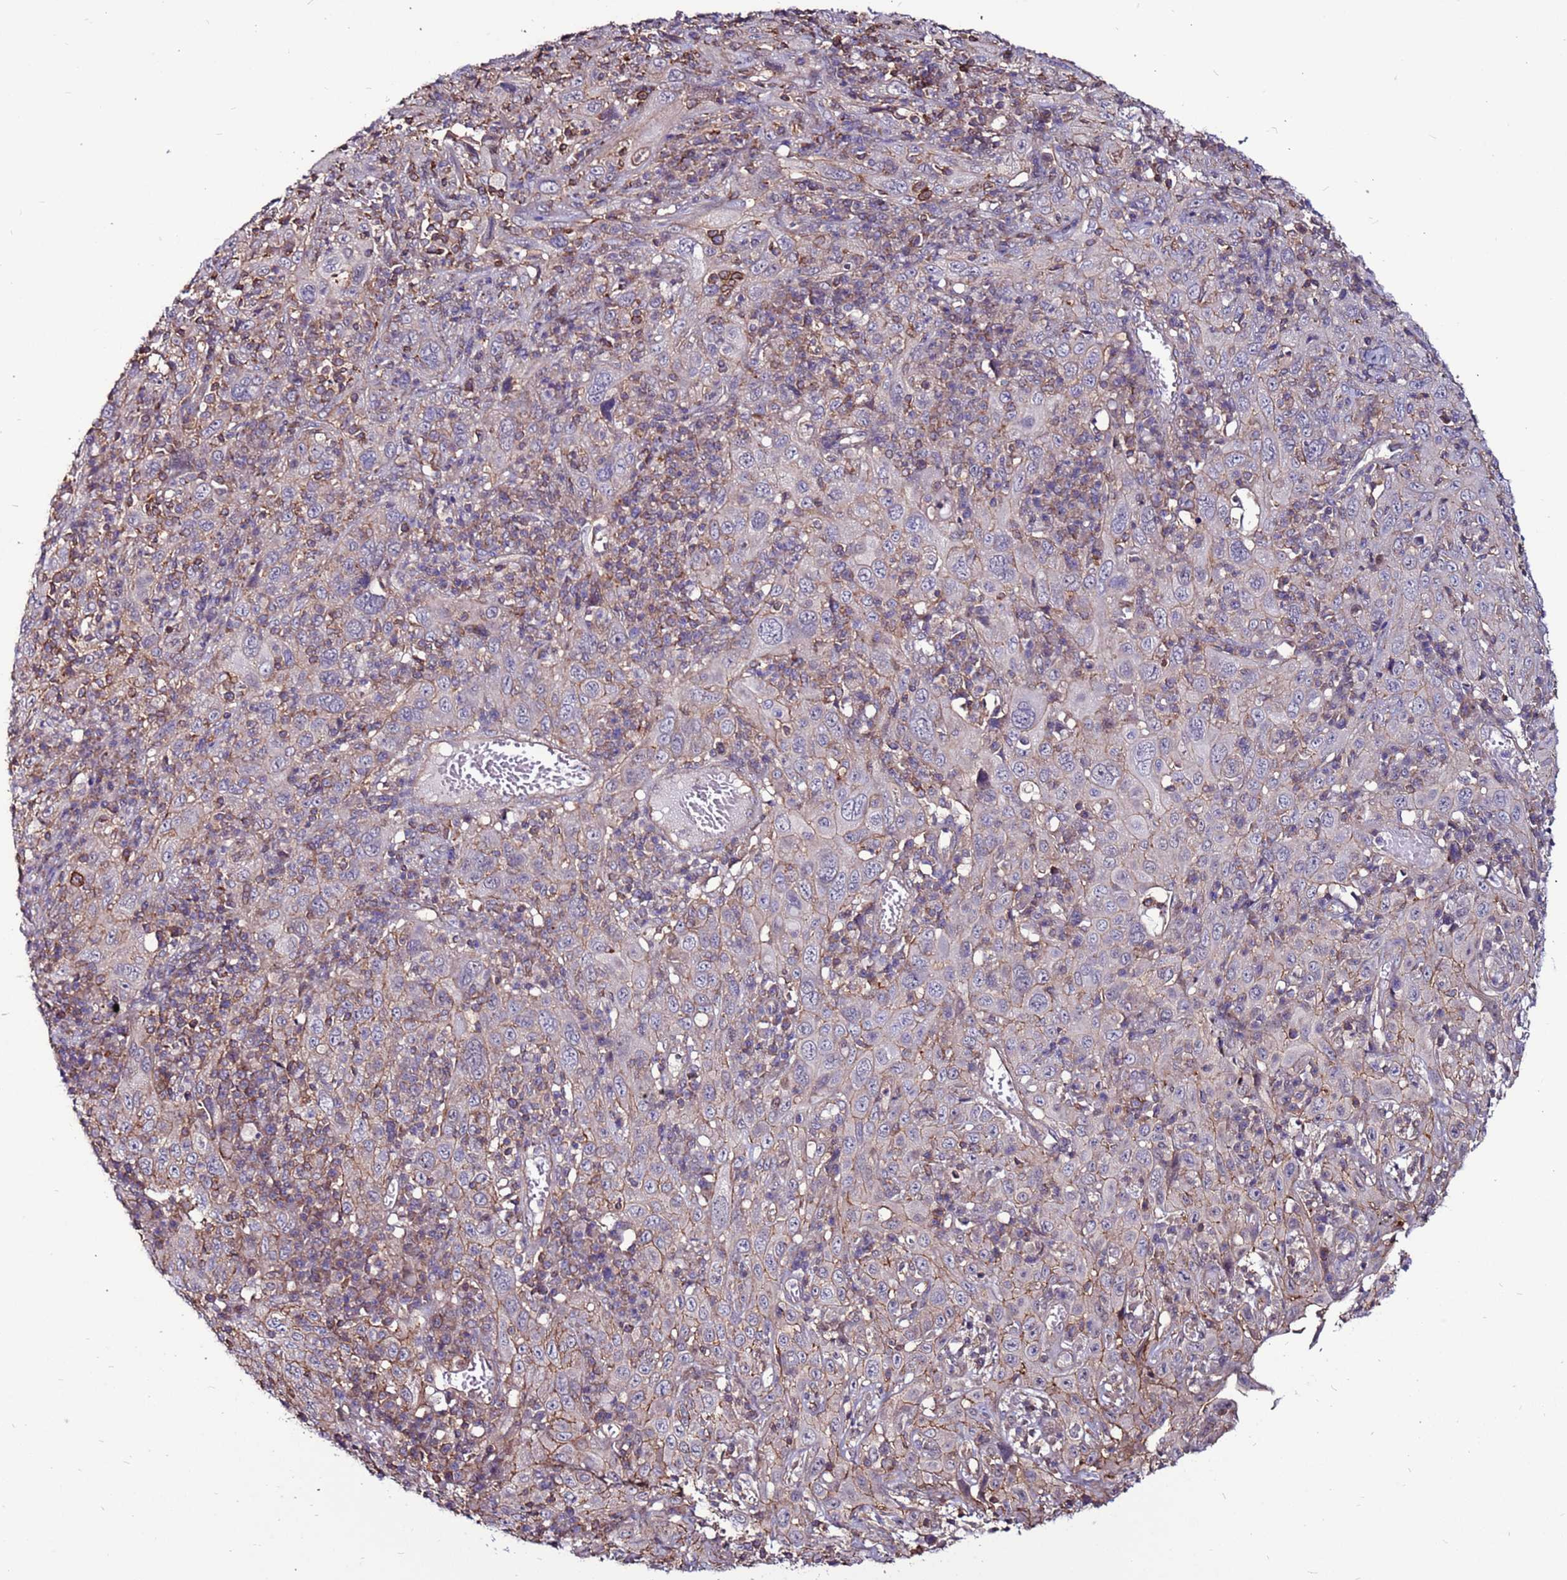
{"staining": {"intensity": "weak", "quantity": "<25%", "location": "cytoplasmic/membranous"}, "tissue": "cervical cancer", "cell_type": "Tumor cells", "image_type": "cancer", "snomed": [{"axis": "morphology", "description": "Squamous cell carcinoma, NOS"}, {"axis": "topography", "description": "Cervix"}], "caption": "Tumor cells show no significant staining in cervical squamous cell carcinoma. (Stains: DAB (3,3'-diaminobenzidine) immunohistochemistry (IHC) with hematoxylin counter stain, Microscopy: brightfield microscopy at high magnification).", "gene": "NRN1L", "patient": {"sex": "female", "age": 46}}